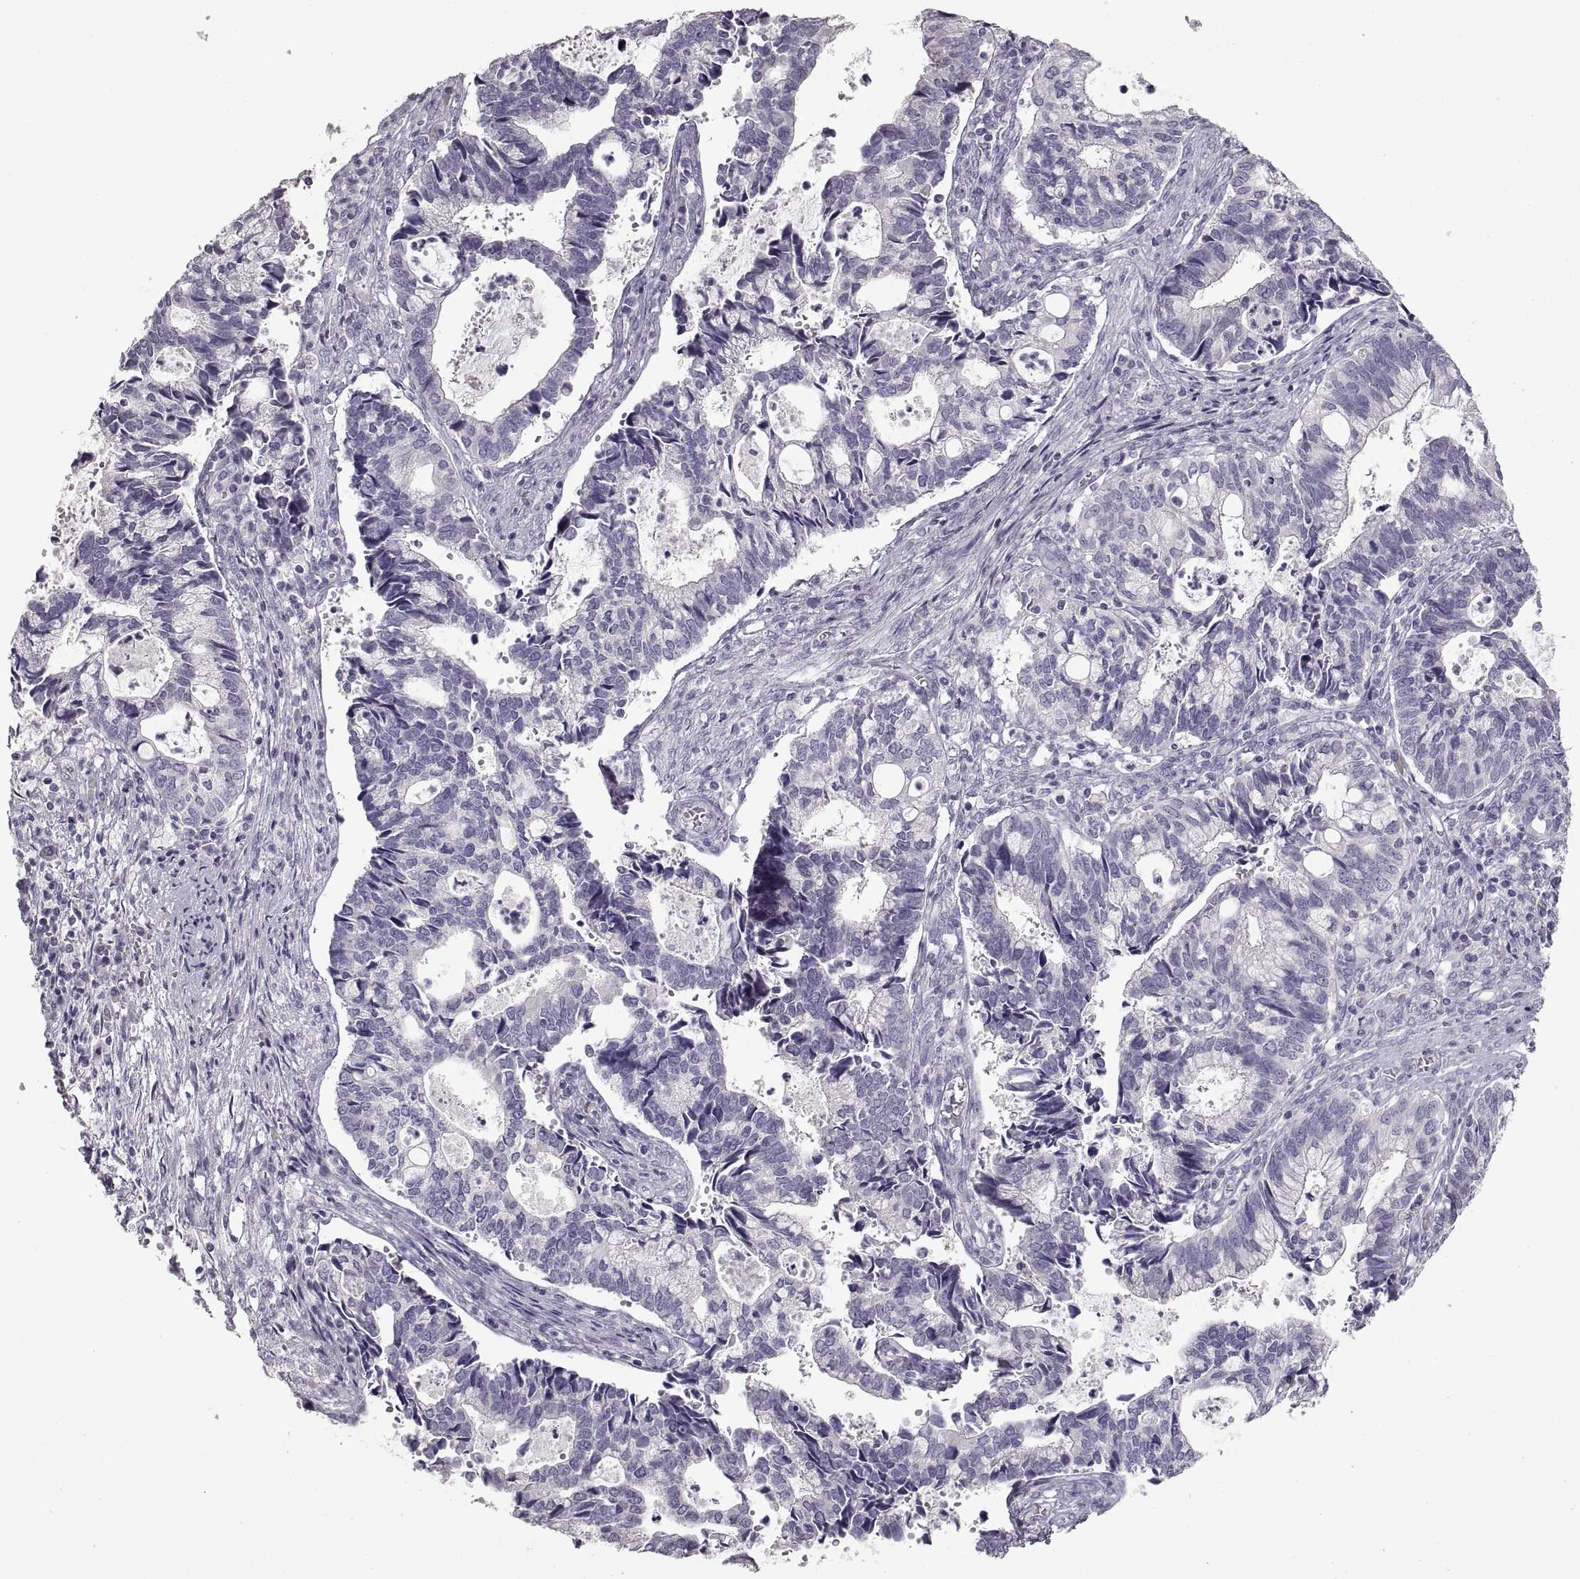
{"staining": {"intensity": "negative", "quantity": "none", "location": "none"}, "tissue": "cervical cancer", "cell_type": "Tumor cells", "image_type": "cancer", "snomed": [{"axis": "morphology", "description": "Adenocarcinoma, NOS"}, {"axis": "topography", "description": "Cervix"}], "caption": "The immunohistochemistry (IHC) photomicrograph has no significant positivity in tumor cells of cervical adenocarcinoma tissue. Nuclei are stained in blue.", "gene": "ZP3", "patient": {"sex": "female", "age": 42}}